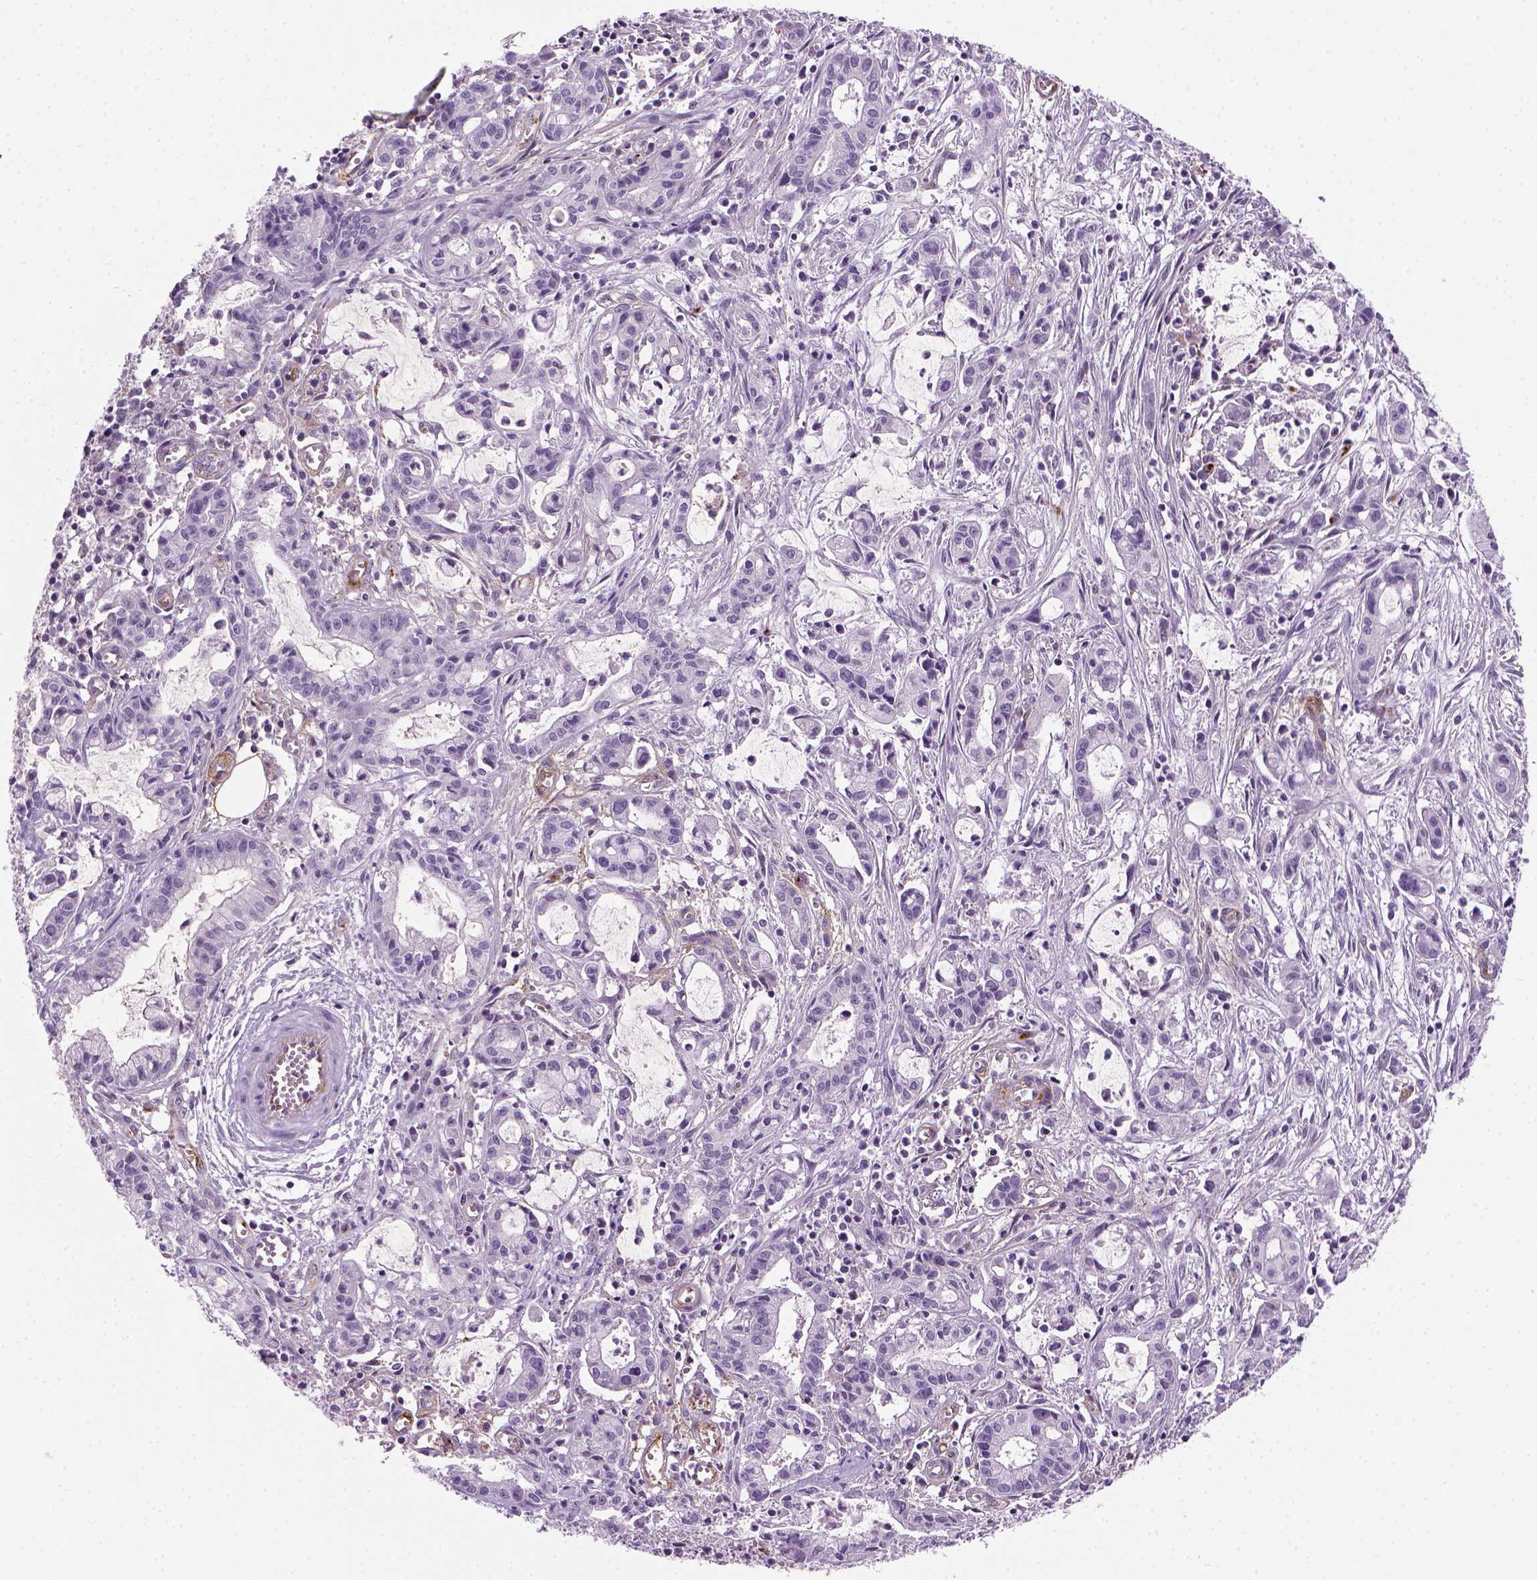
{"staining": {"intensity": "negative", "quantity": "none", "location": "none"}, "tissue": "pancreatic cancer", "cell_type": "Tumor cells", "image_type": "cancer", "snomed": [{"axis": "morphology", "description": "Adenocarcinoma, NOS"}, {"axis": "topography", "description": "Pancreas"}], "caption": "Pancreatic cancer (adenocarcinoma) stained for a protein using immunohistochemistry (IHC) reveals no expression tumor cells.", "gene": "VWF", "patient": {"sex": "male", "age": 48}}